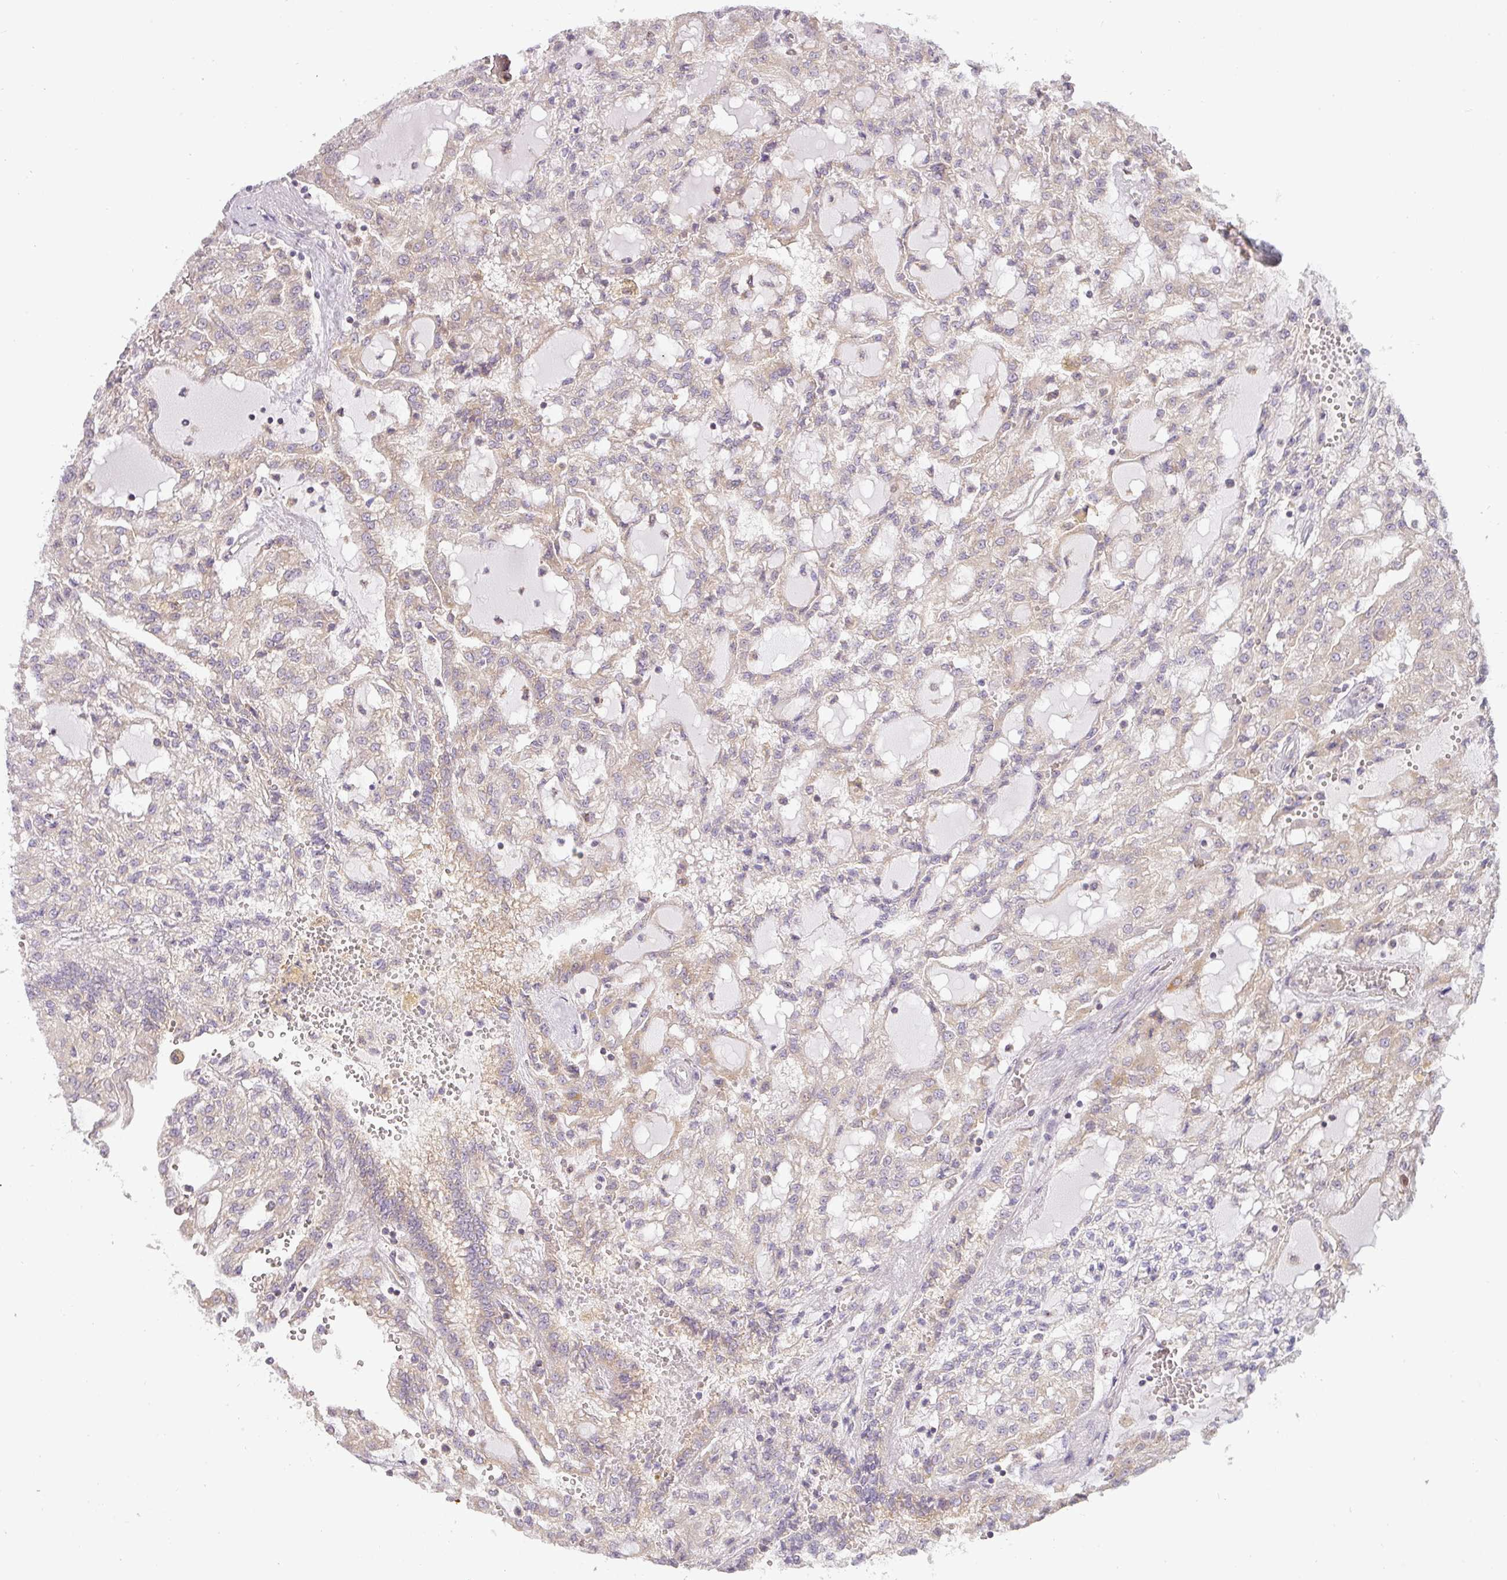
{"staining": {"intensity": "moderate", "quantity": "<25%", "location": "cytoplasmic/membranous"}, "tissue": "renal cancer", "cell_type": "Tumor cells", "image_type": "cancer", "snomed": [{"axis": "morphology", "description": "Adenocarcinoma, NOS"}, {"axis": "topography", "description": "Kidney"}], "caption": "High-magnification brightfield microscopy of renal adenocarcinoma stained with DAB (brown) and counterstained with hematoxylin (blue). tumor cells exhibit moderate cytoplasmic/membranous staining is seen in approximately<25% of cells.", "gene": "ZNF211", "patient": {"sex": "male", "age": 63}}